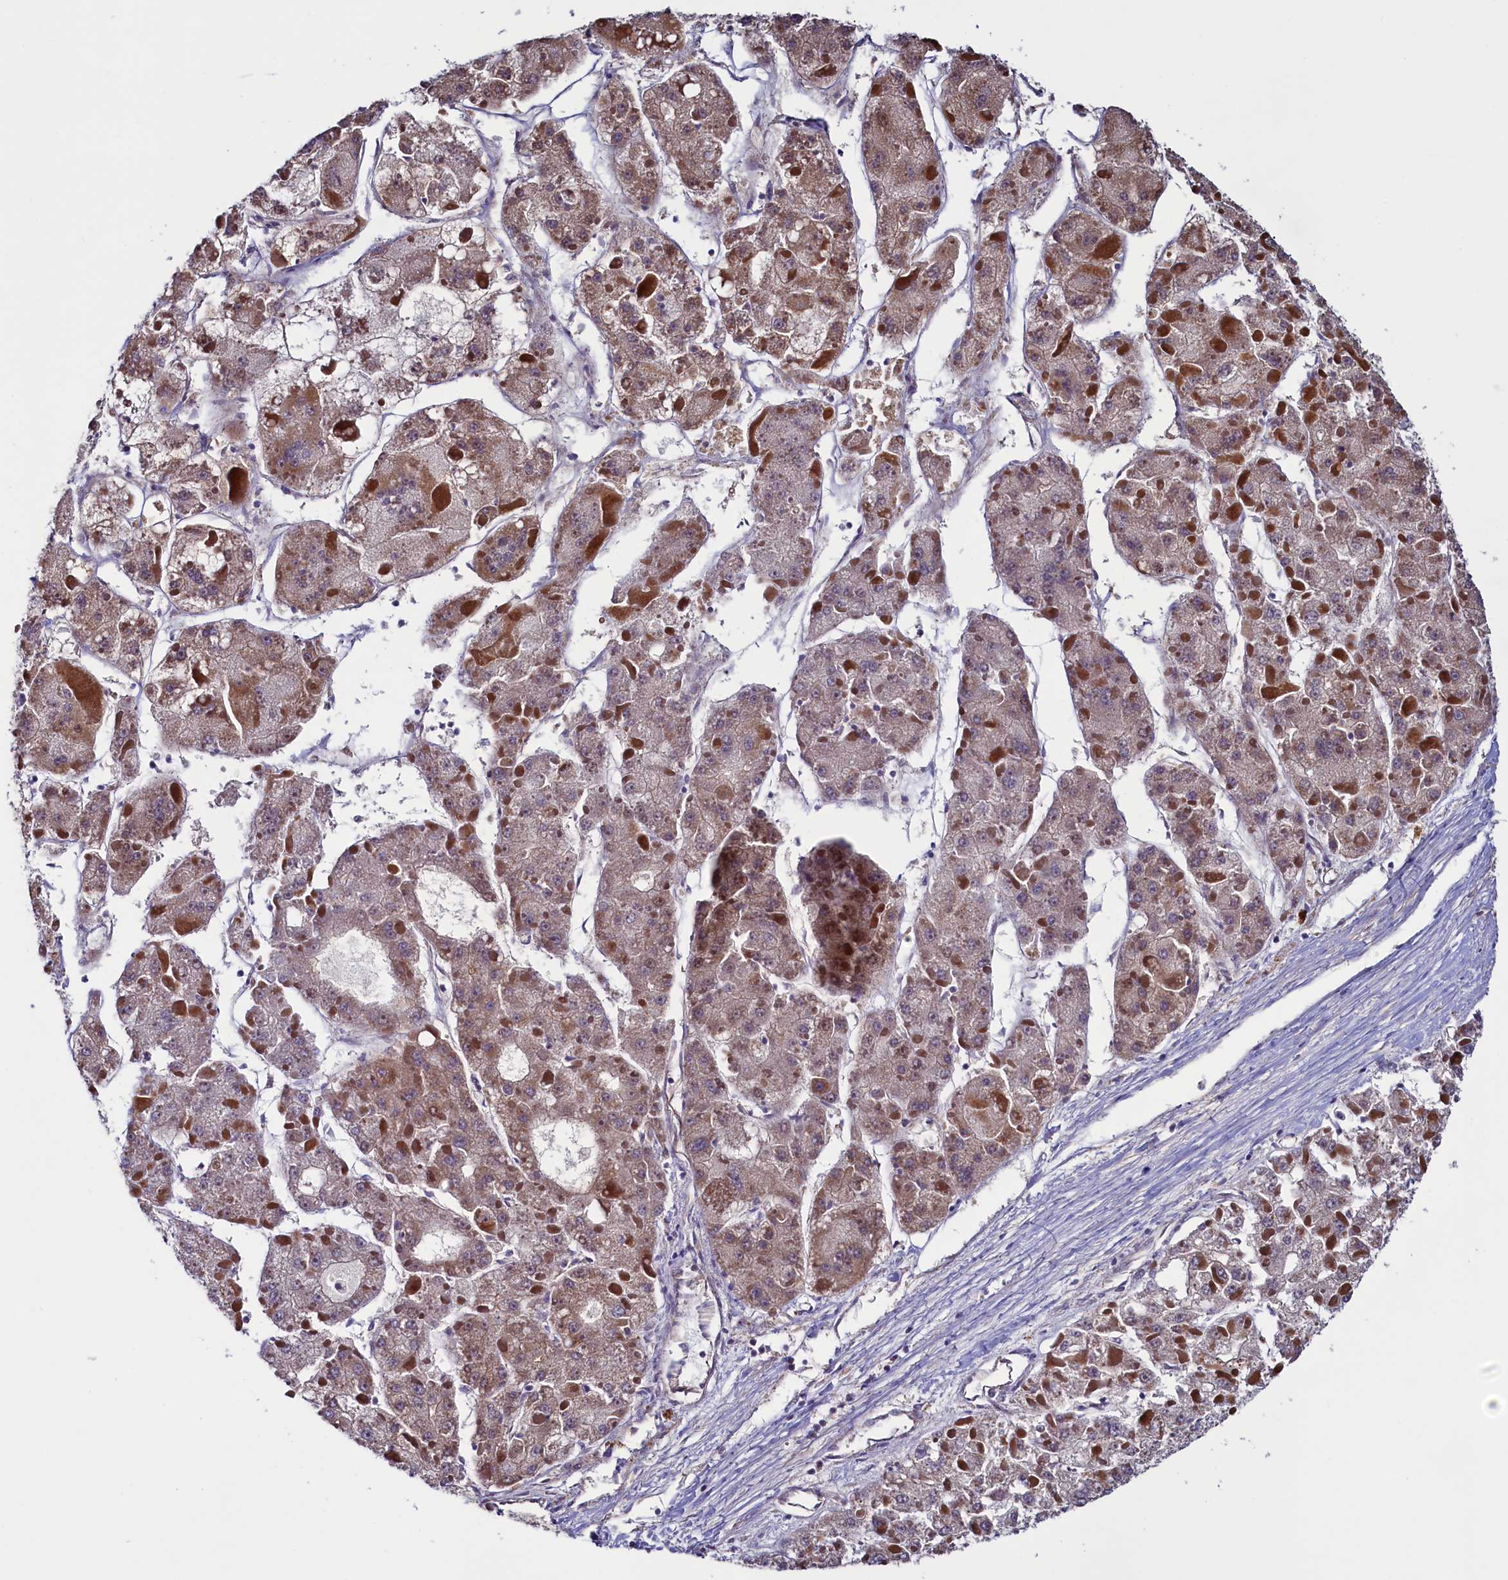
{"staining": {"intensity": "moderate", "quantity": "25%-75%", "location": "cytoplasmic/membranous"}, "tissue": "liver cancer", "cell_type": "Tumor cells", "image_type": "cancer", "snomed": [{"axis": "morphology", "description": "Carcinoma, Hepatocellular, NOS"}, {"axis": "topography", "description": "Liver"}], "caption": "There is medium levels of moderate cytoplasmic/membranous expression in tumor cells of liver cancer (hepatocellular carcinoma), as demonstrated by immunohistochemical staining (brown color).", "gene": "RBFA", "patient": {"sex": "female", "age": 73}}